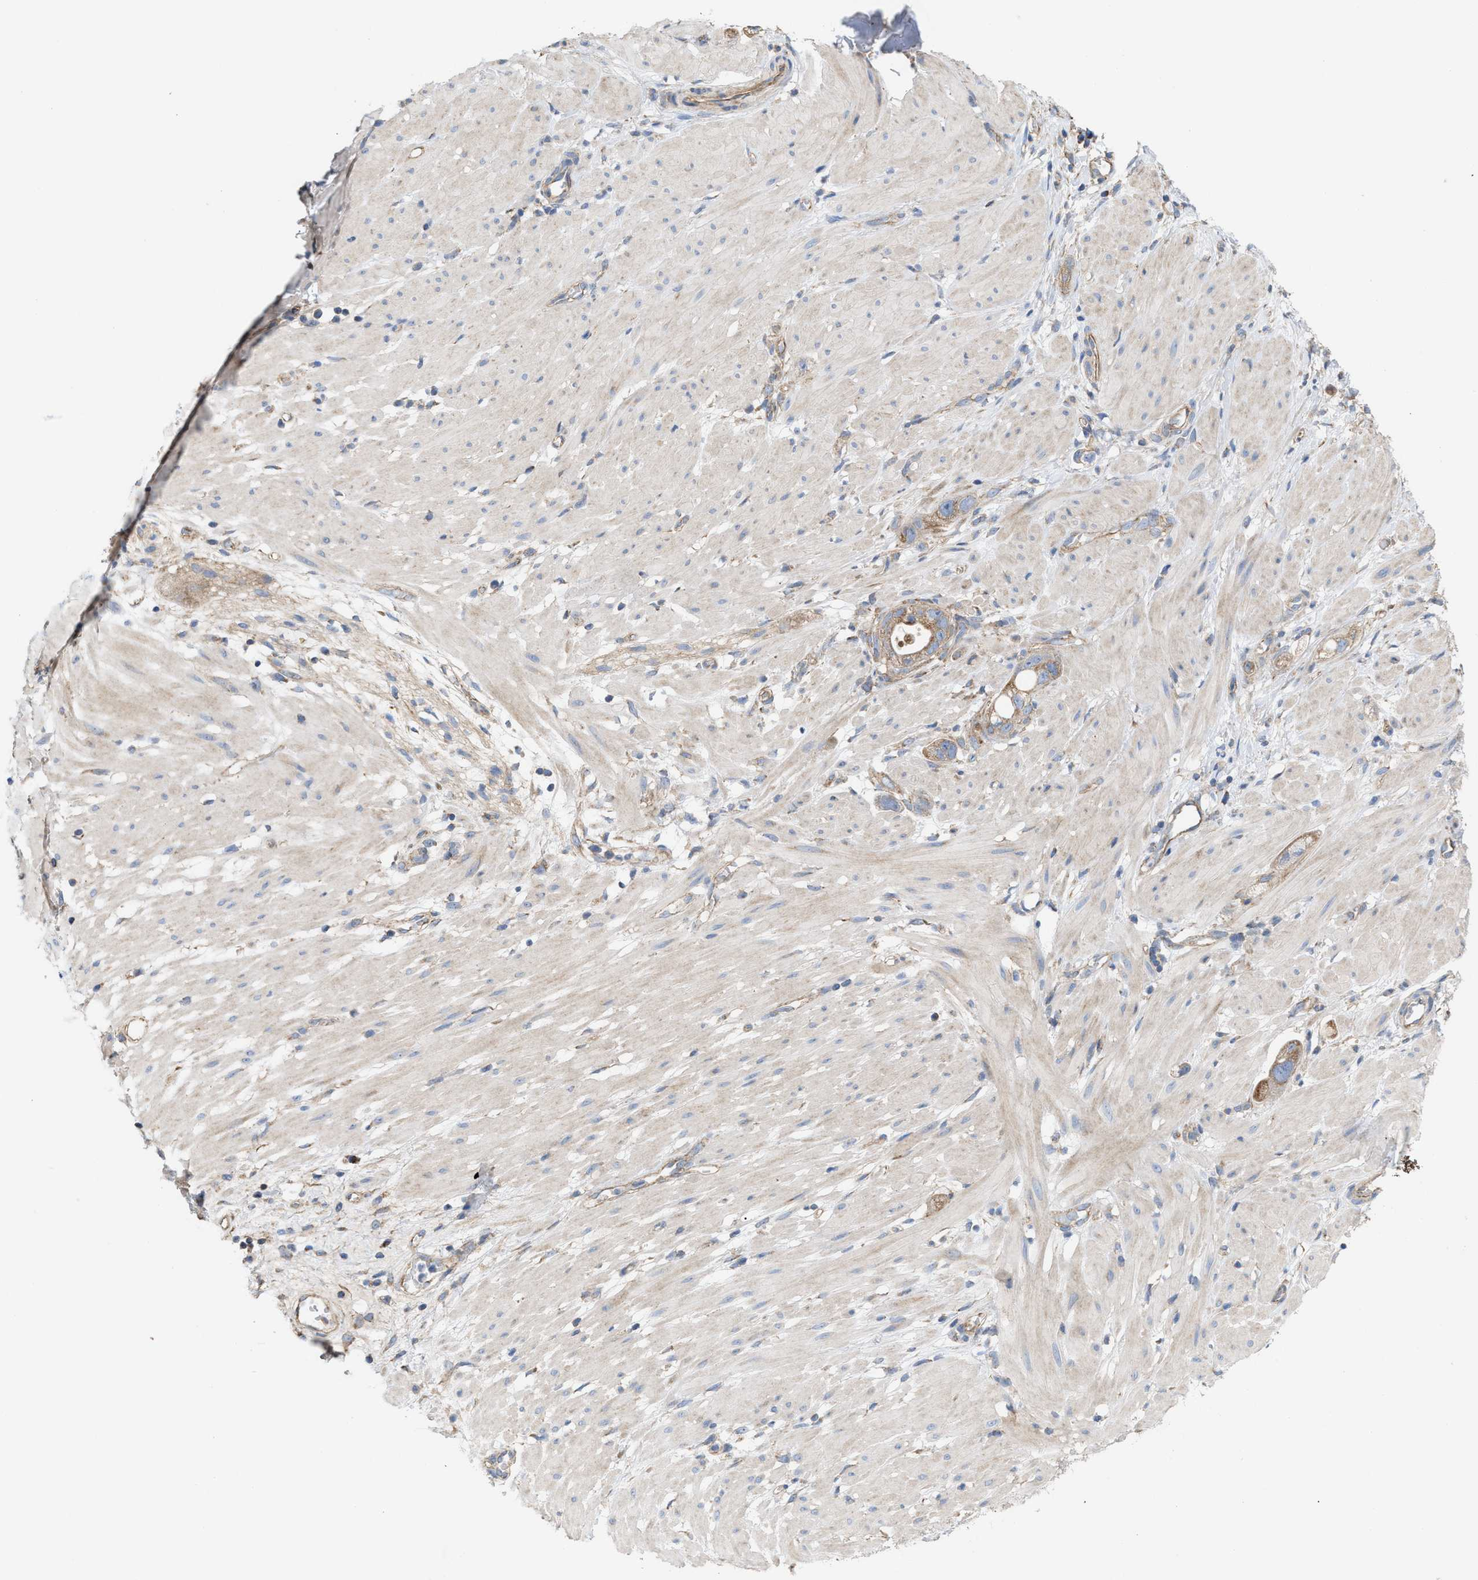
{"staining": {"intensity": "weak", "quantity": ">75%", "location": "cytoplasmic/membranous"}, "tissue": "stomach cancer", "cell_type": "Tumor cells", "image_type": "cancer", "snomed": [{"axis": "morphology", "description": "Adenocarcinoma, NOS"}, {"axis": "topography", "description": "Stomach"}, {"axis": "topography", "description": "Stomach, lower"}], "caption": "A brown stain labels weak cytoplasmic/membranous expression of a protein in human stomach cancer (adenocarcinoma) tumor cells.", "gene": "OXSM", "patient": {"sex": "female", "age": 48}}